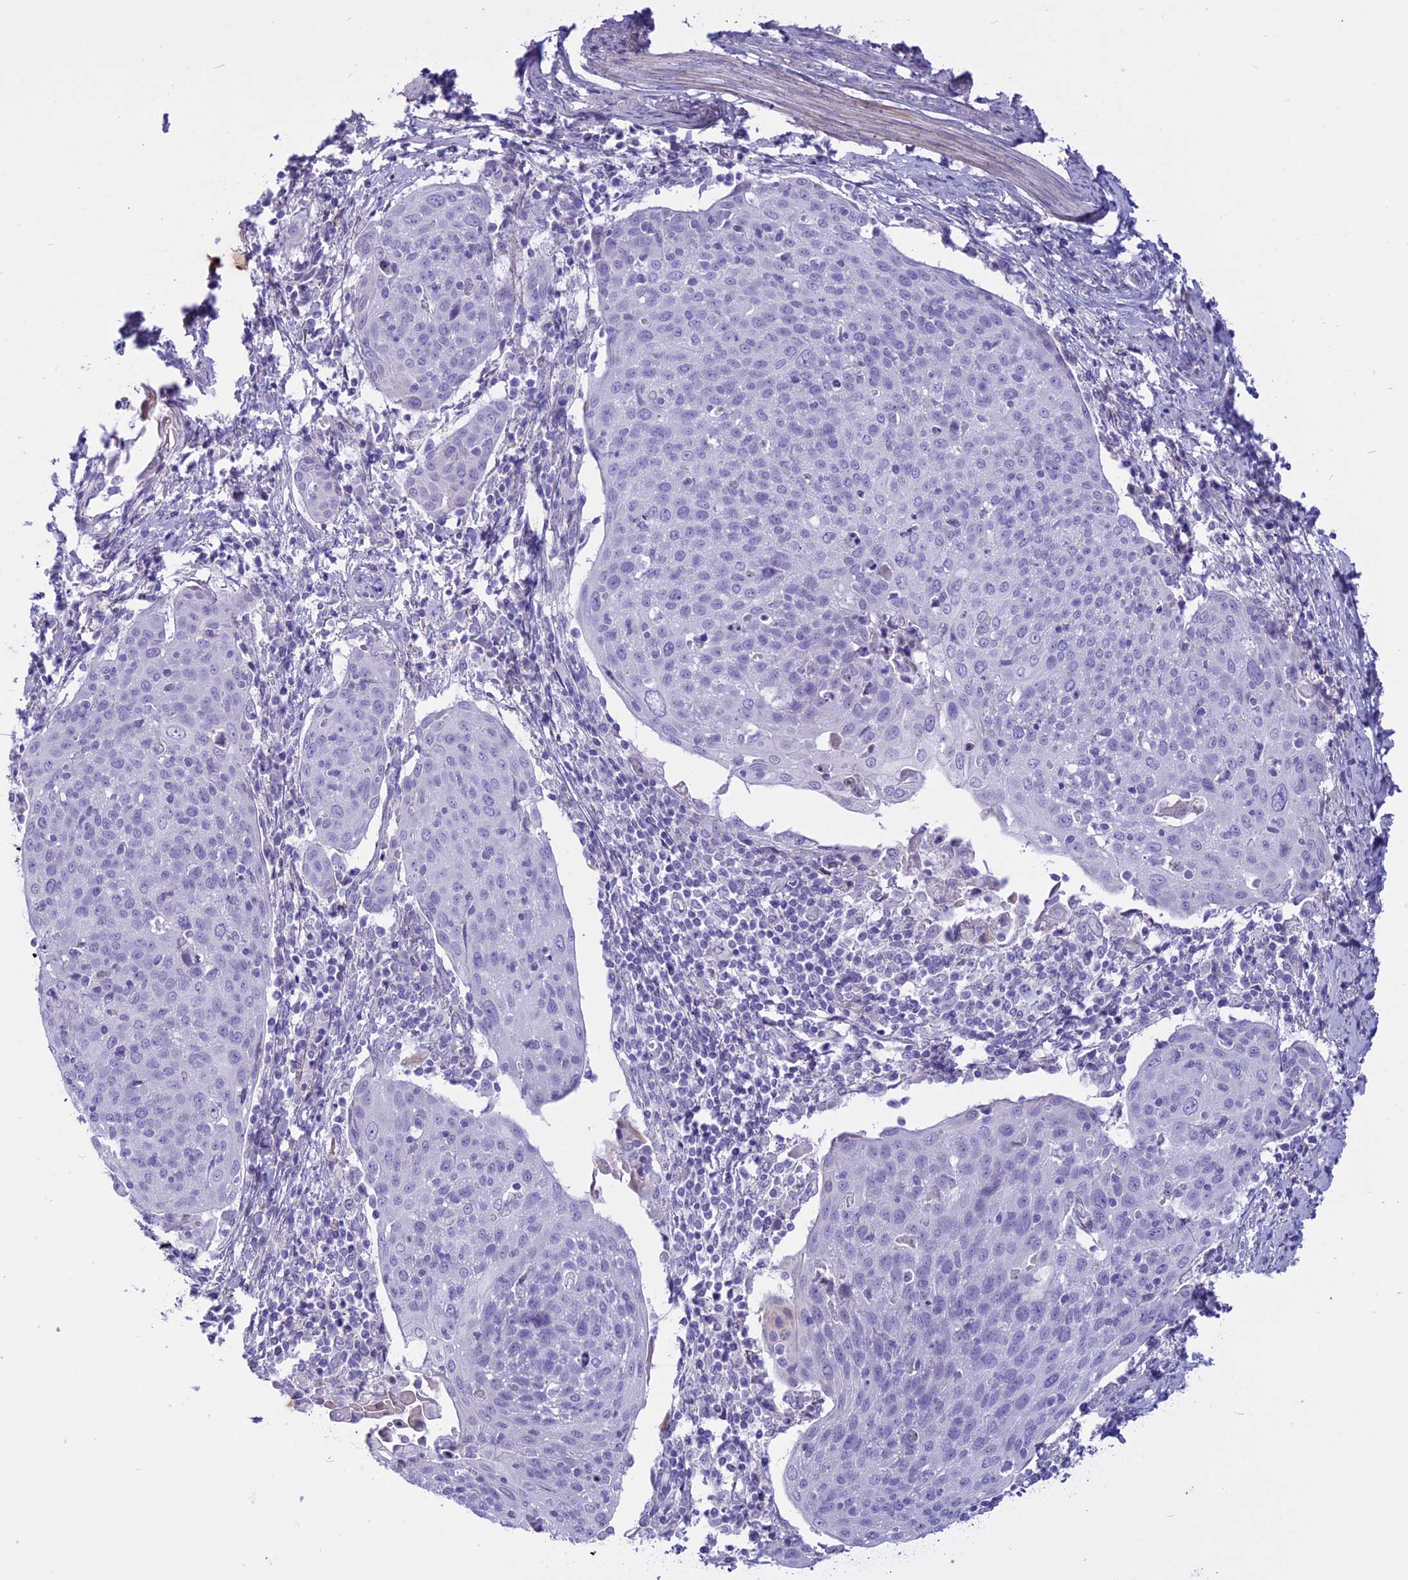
{"staining": {"intensity": "negative", "quantity": "none", "location": "none"}, "tissue": "cervical cancer", "cell_type": "Tumor cells", "image_type": "cancer", "snomed": [{"axis": "morphology", "description": "Squamous cell carcinoma, NOS"}, {"axis": "topography", "description": "Cervix"}], "caption": "This micrograph is of cervical squamous cell carcinoma stained with immunohistochemistry to label a protein in brown with the nuclei are counter-stained blue. There is no positivity in tumor cells.", "gene": "SPHKAP", "patient": {"sex": "female", "age": 67}}